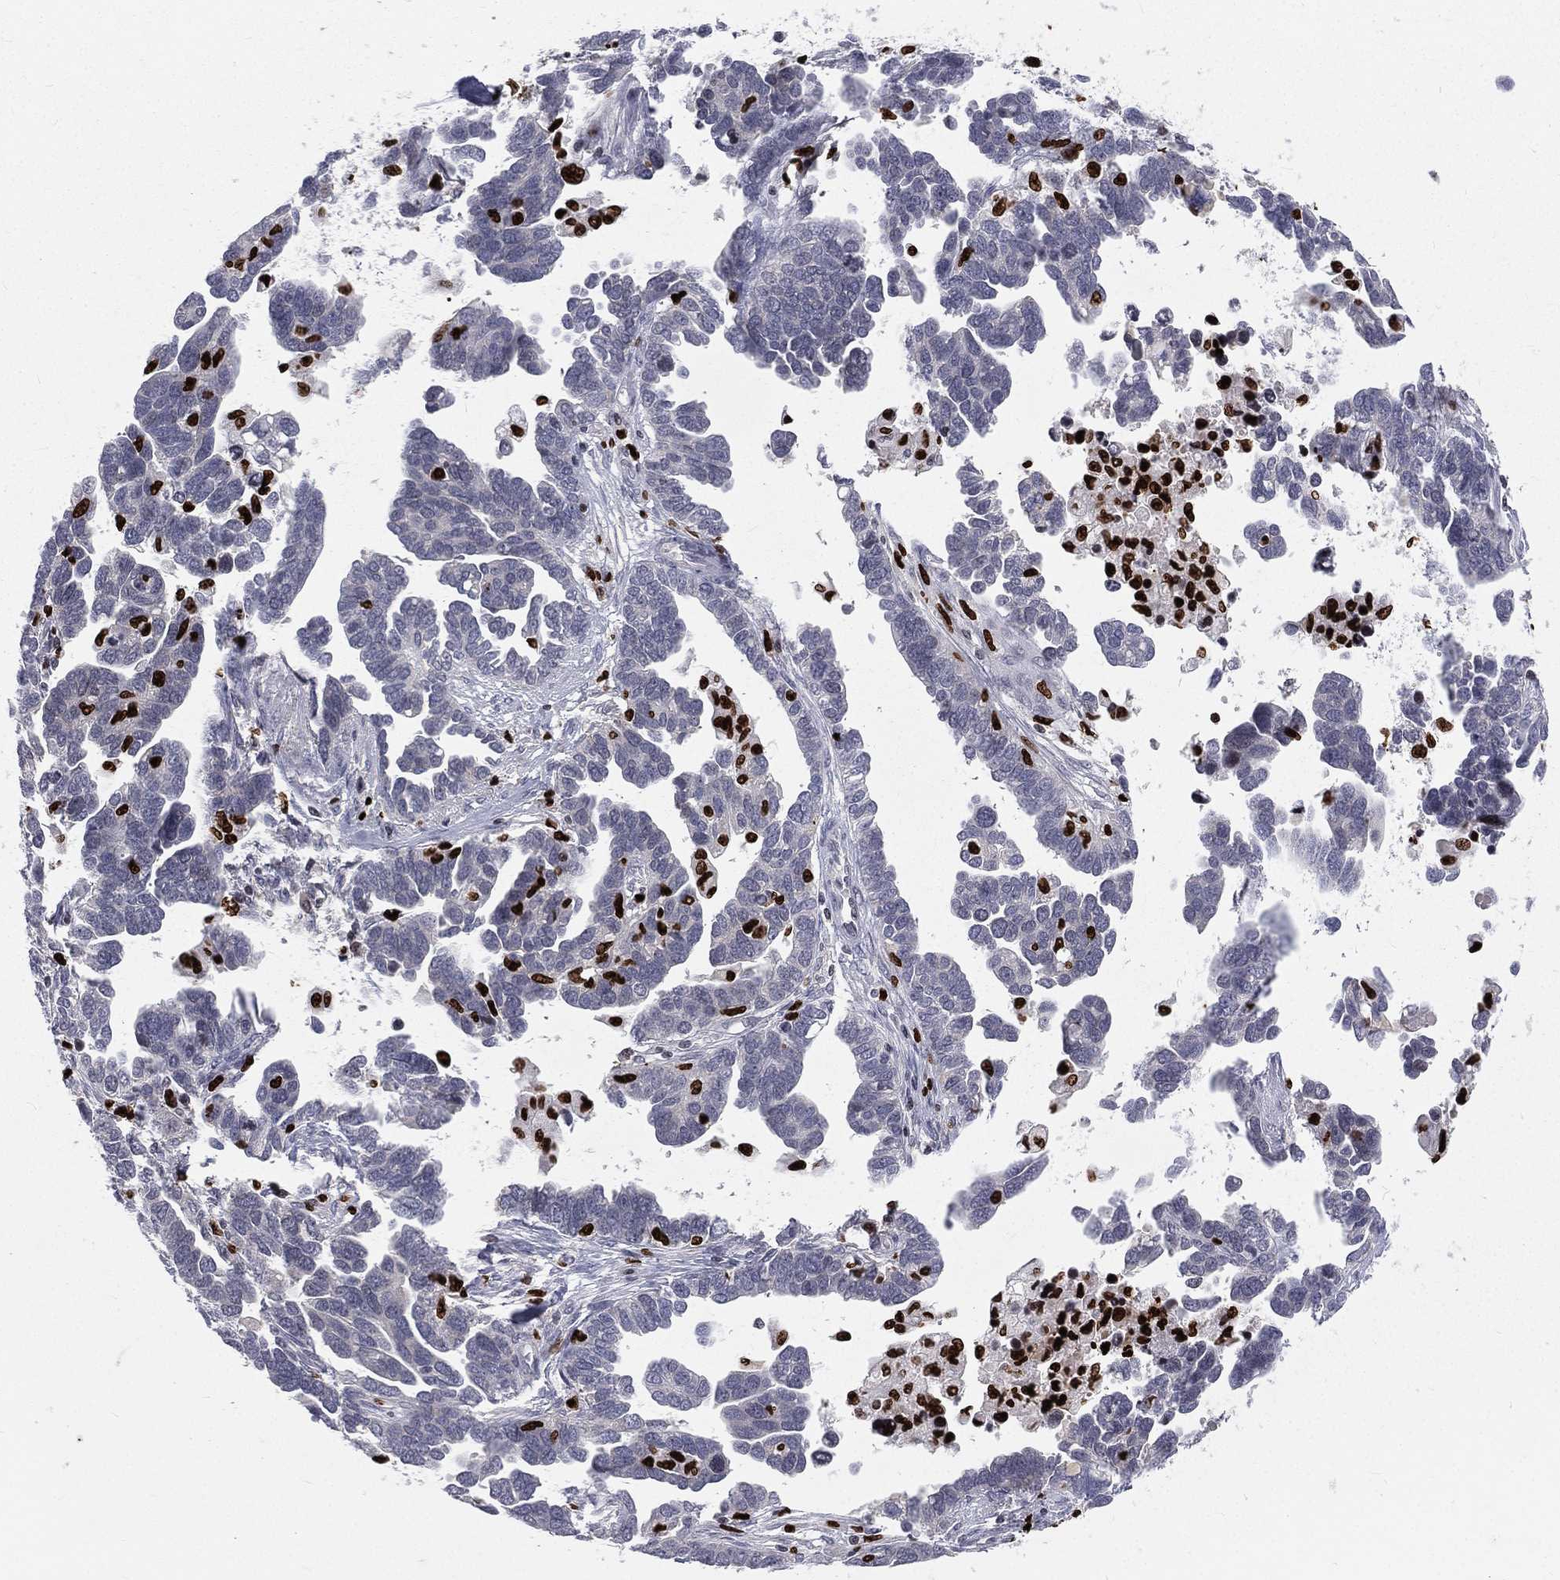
{"staining": {"intensity": "negative", "quantity": "none", "location": "none"}, "tissue": "ovarian cancer", "cell_type": "Tumor cells", "image_type": "cancer", "snomed": [{"axis": "morphology", "description": "Cystadenocarcinoma, serous, NOS"}, {"axis": "topography", "description": "Ovary"}], "caption": "Immunohistochemical staining of ovarian cancer (serous cystadenocarcinoma) exhibits no significant staining in tumor cells.", "gene": "MNDA", "patient": {"sex": "female", "age": 54}}